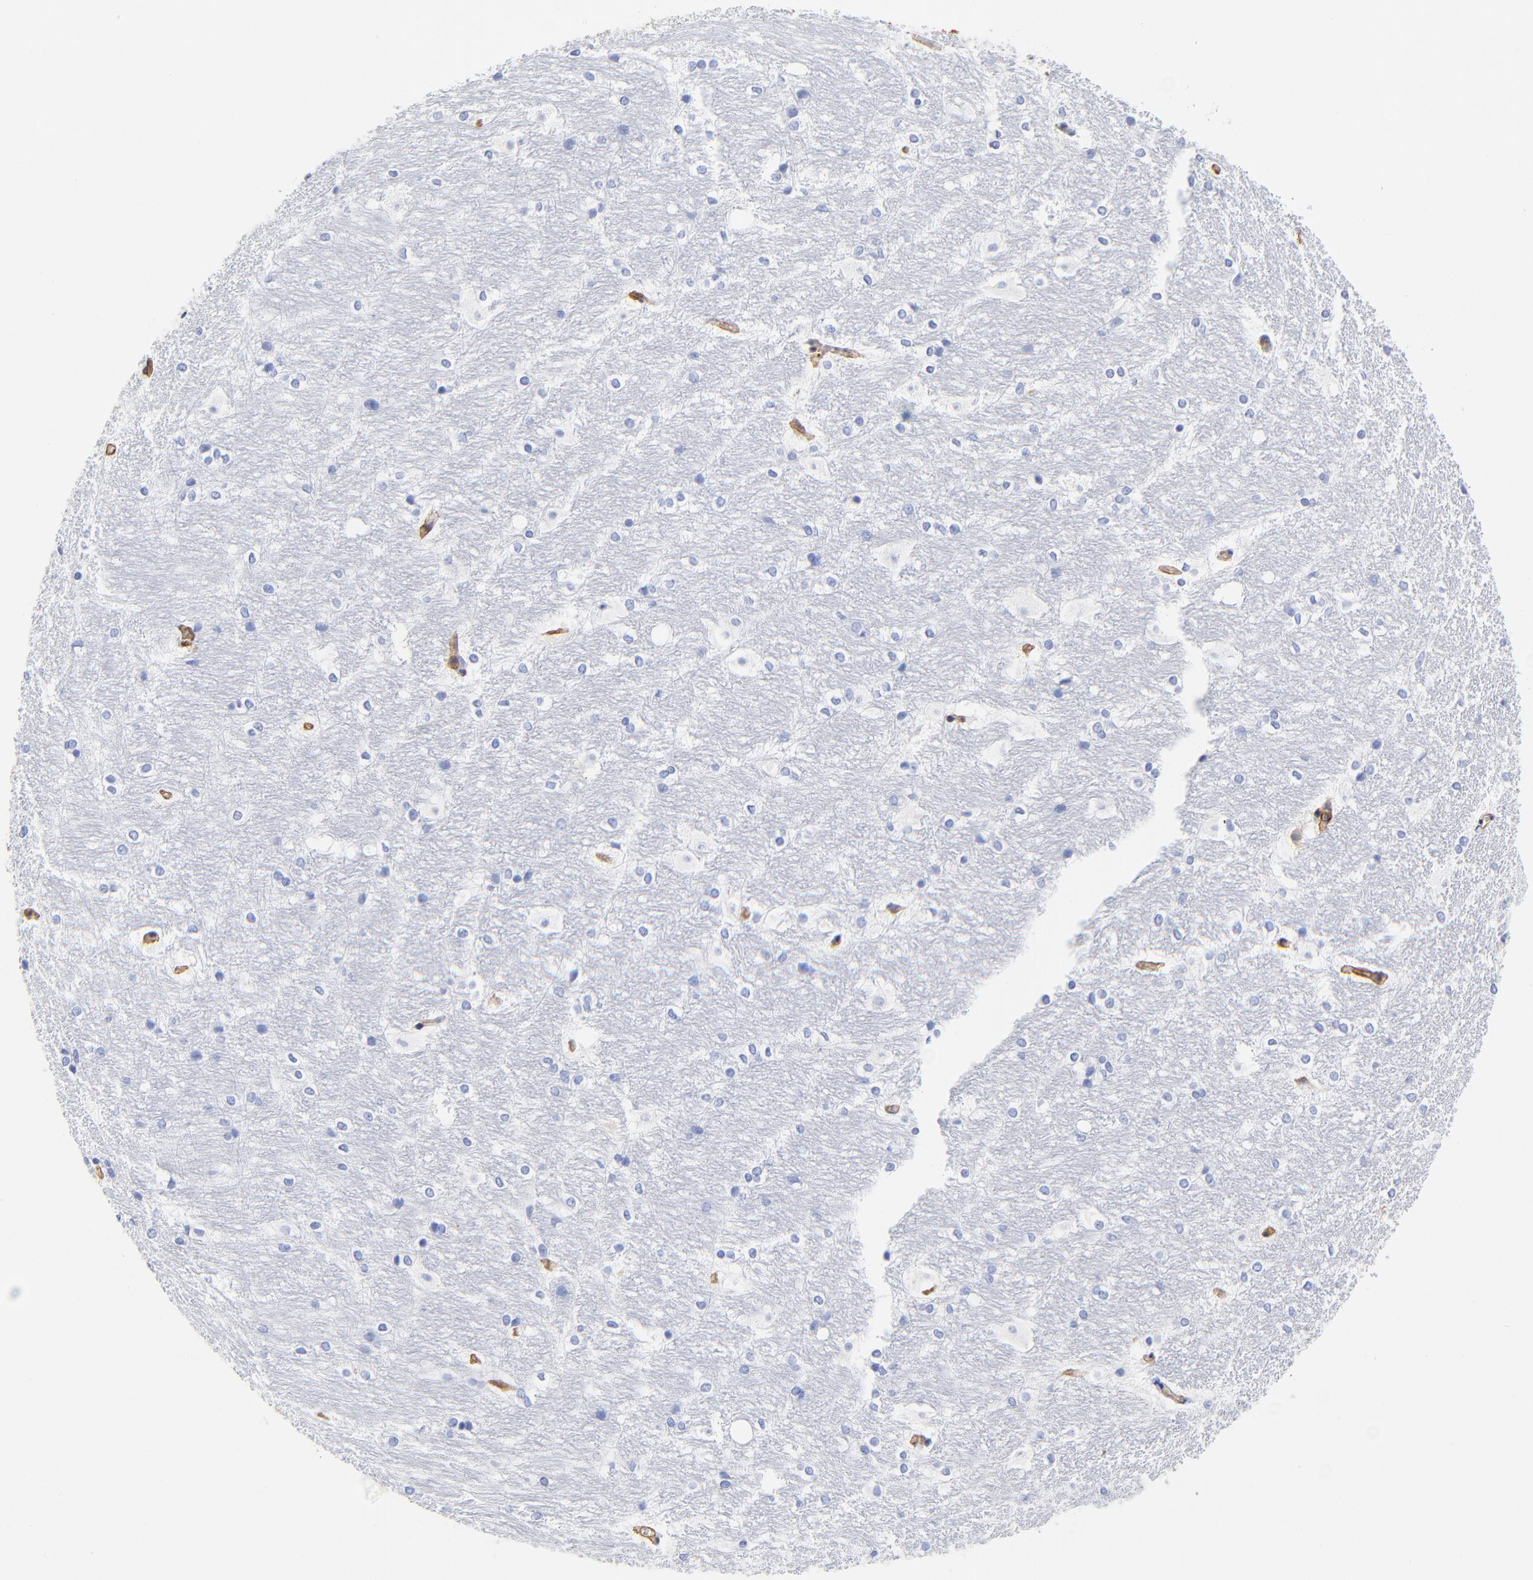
{"staining": {"intensity": "negative", "quantity": "none", "location": "none"}, "tissue": "hippocampus", "cell_type": "Glial cells", "image_type": "normal", "snomed": [{"axis": "morphology", "description": "Normal tissue, NOS"}, {"axis": "topography", "description": "Hippocampus"}], "caption": "Histopathology image shows no protein positivity in glial cells of unremarkable hippocampus. Brightfield microscopy of IHC stained with DAB (3,3'-diaminobenzidine) (brown) and hematoxylin (blue), captured at high magnification.", "gene": "TAGLN2", "patient": {"sex": "female", "age": 19}}